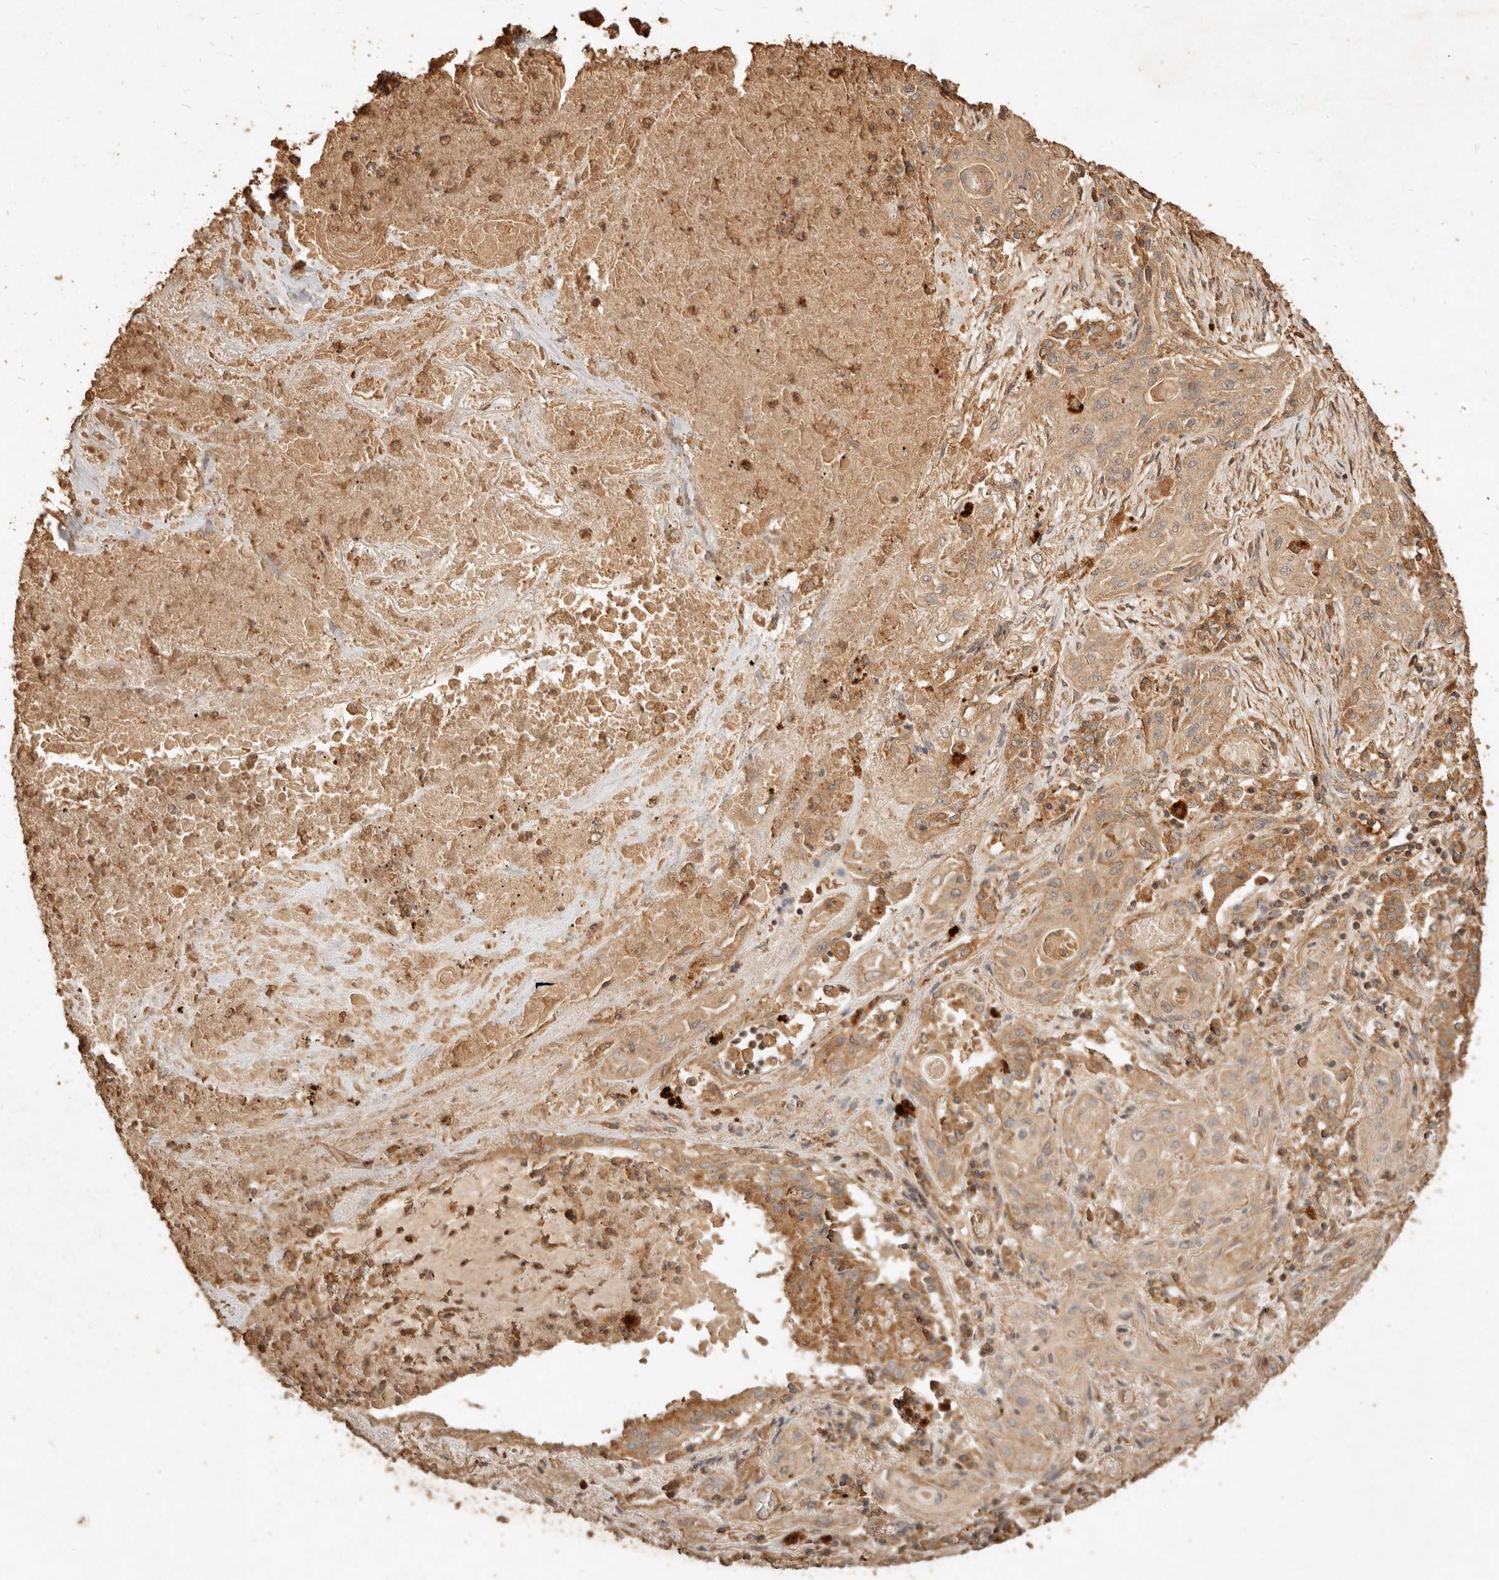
{"staining": {"intensity": "moderate", "quantity": ">75%", "location": "cytoplasmic/membranous"}, "tissue": "lung cancer", "cell_type": "Tumor cells", "image_type": "cancer", "snomed": [{"axis": "morphology", "description": "Squamous cell carcinoma, NOS"}, {"axis": "topography", "description": "Lung"}], "caption": "A micrograph showing moderate cytoplasmic/membranous staining in about >75% of tumor cells in lung cancer, as visualized by brown immunohistochemical staining.", "gene": "FAM180B", "patient": {"sex": "female", "age": 47}}